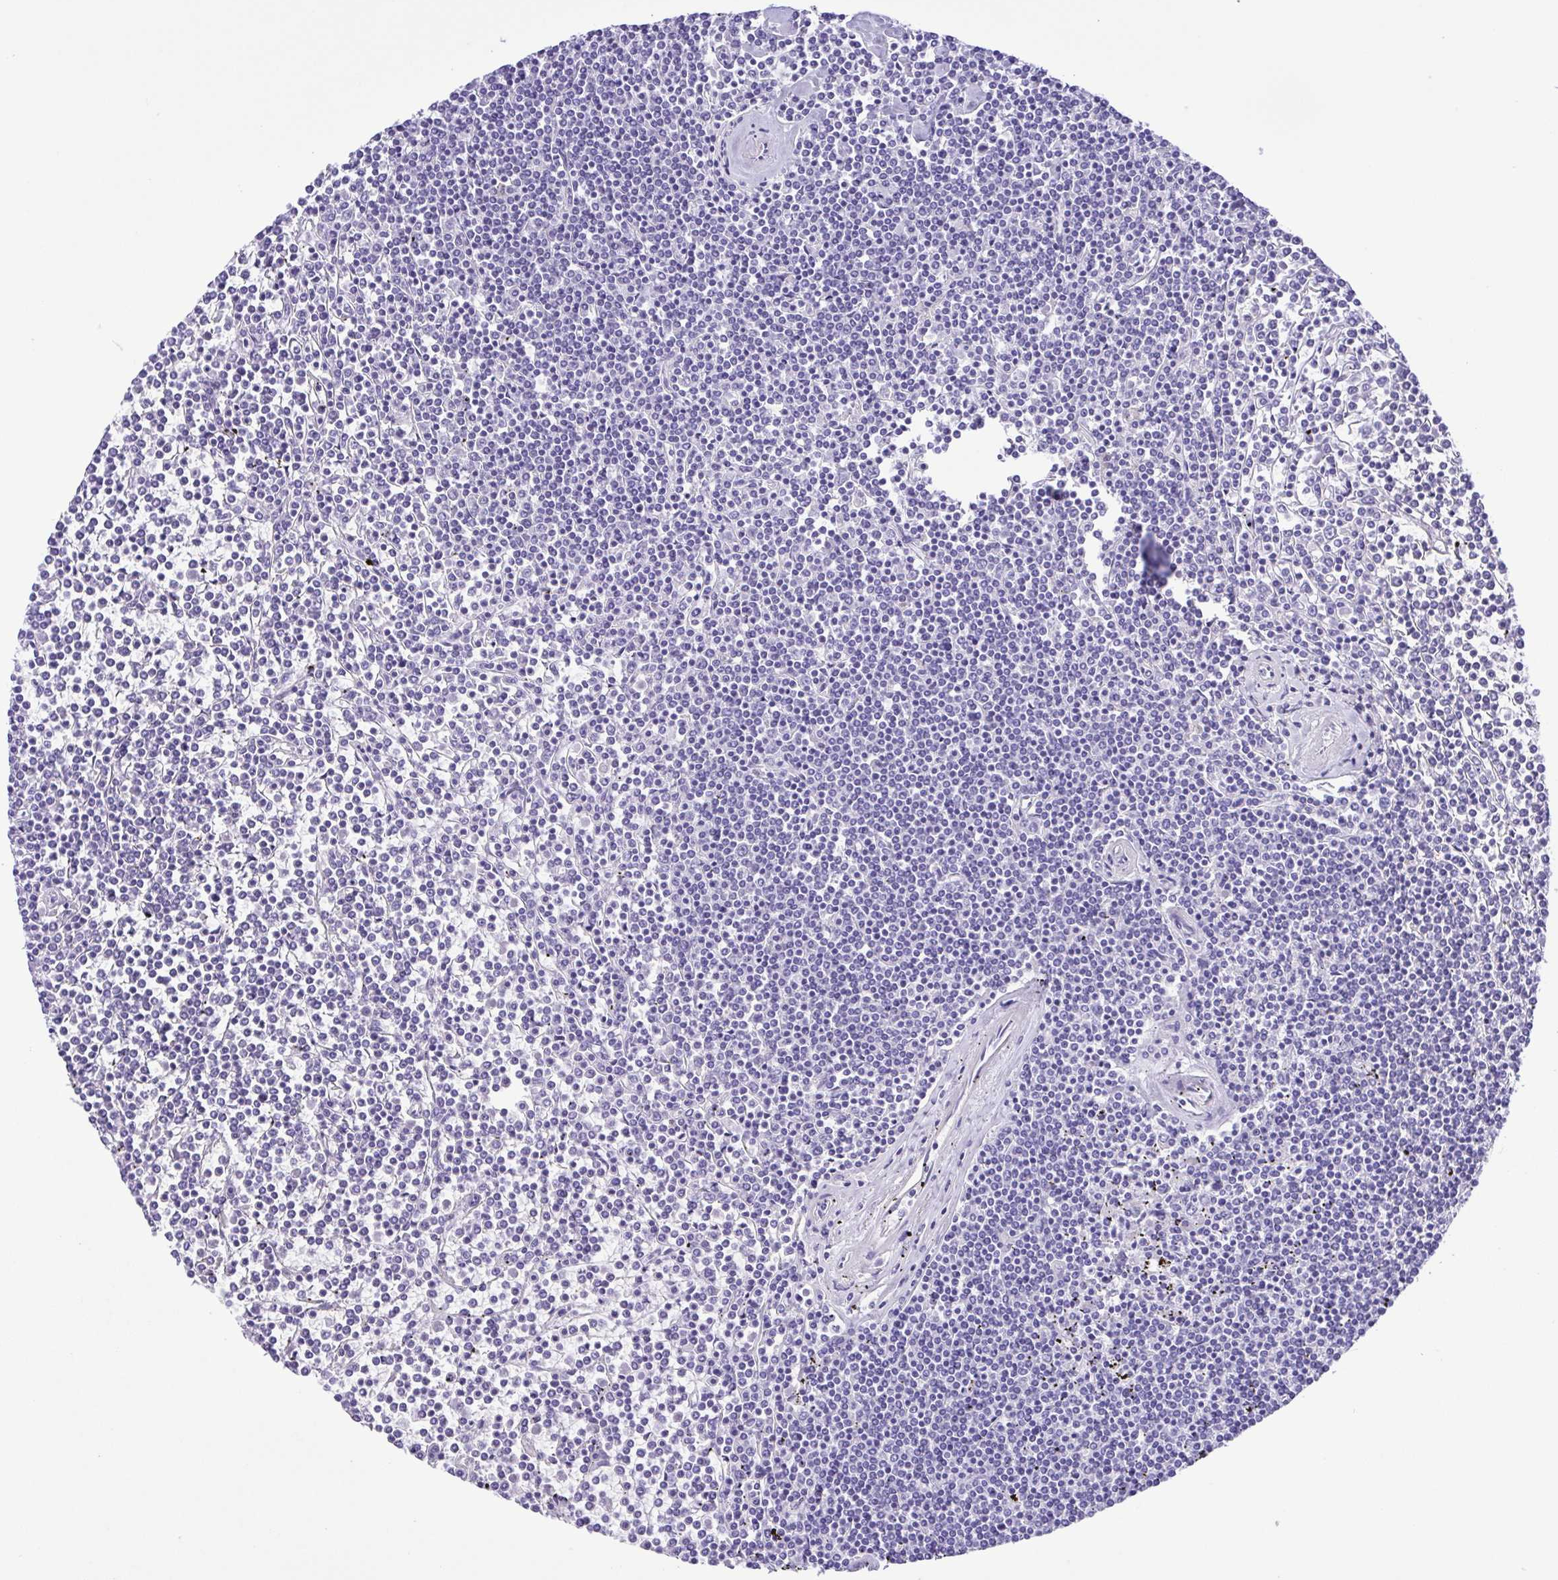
{"staining": {"intensity": "negative", "quantity": "none", "location": "none"}, "tissue": "lymphoma", "cell_type": "Tumor cells", "image_type": "cancer", "snomed": [{"axis": "morphology", "description": "Malignant lymphoma, non-Hodgkin's type, Low grade"}, {"axis": "topography", "description": "Spleen"}], "caption": "Protein analysis of lymphoma shows no significant expression in tumor cells. (Stains: DAB immunohistochemistry (IHC) with hematoxylin counter stain, Microscopy: brightfield microscopy at high magnification).", "gene": "OVGP1", "patient": {"sex": "female", "age": 19}}